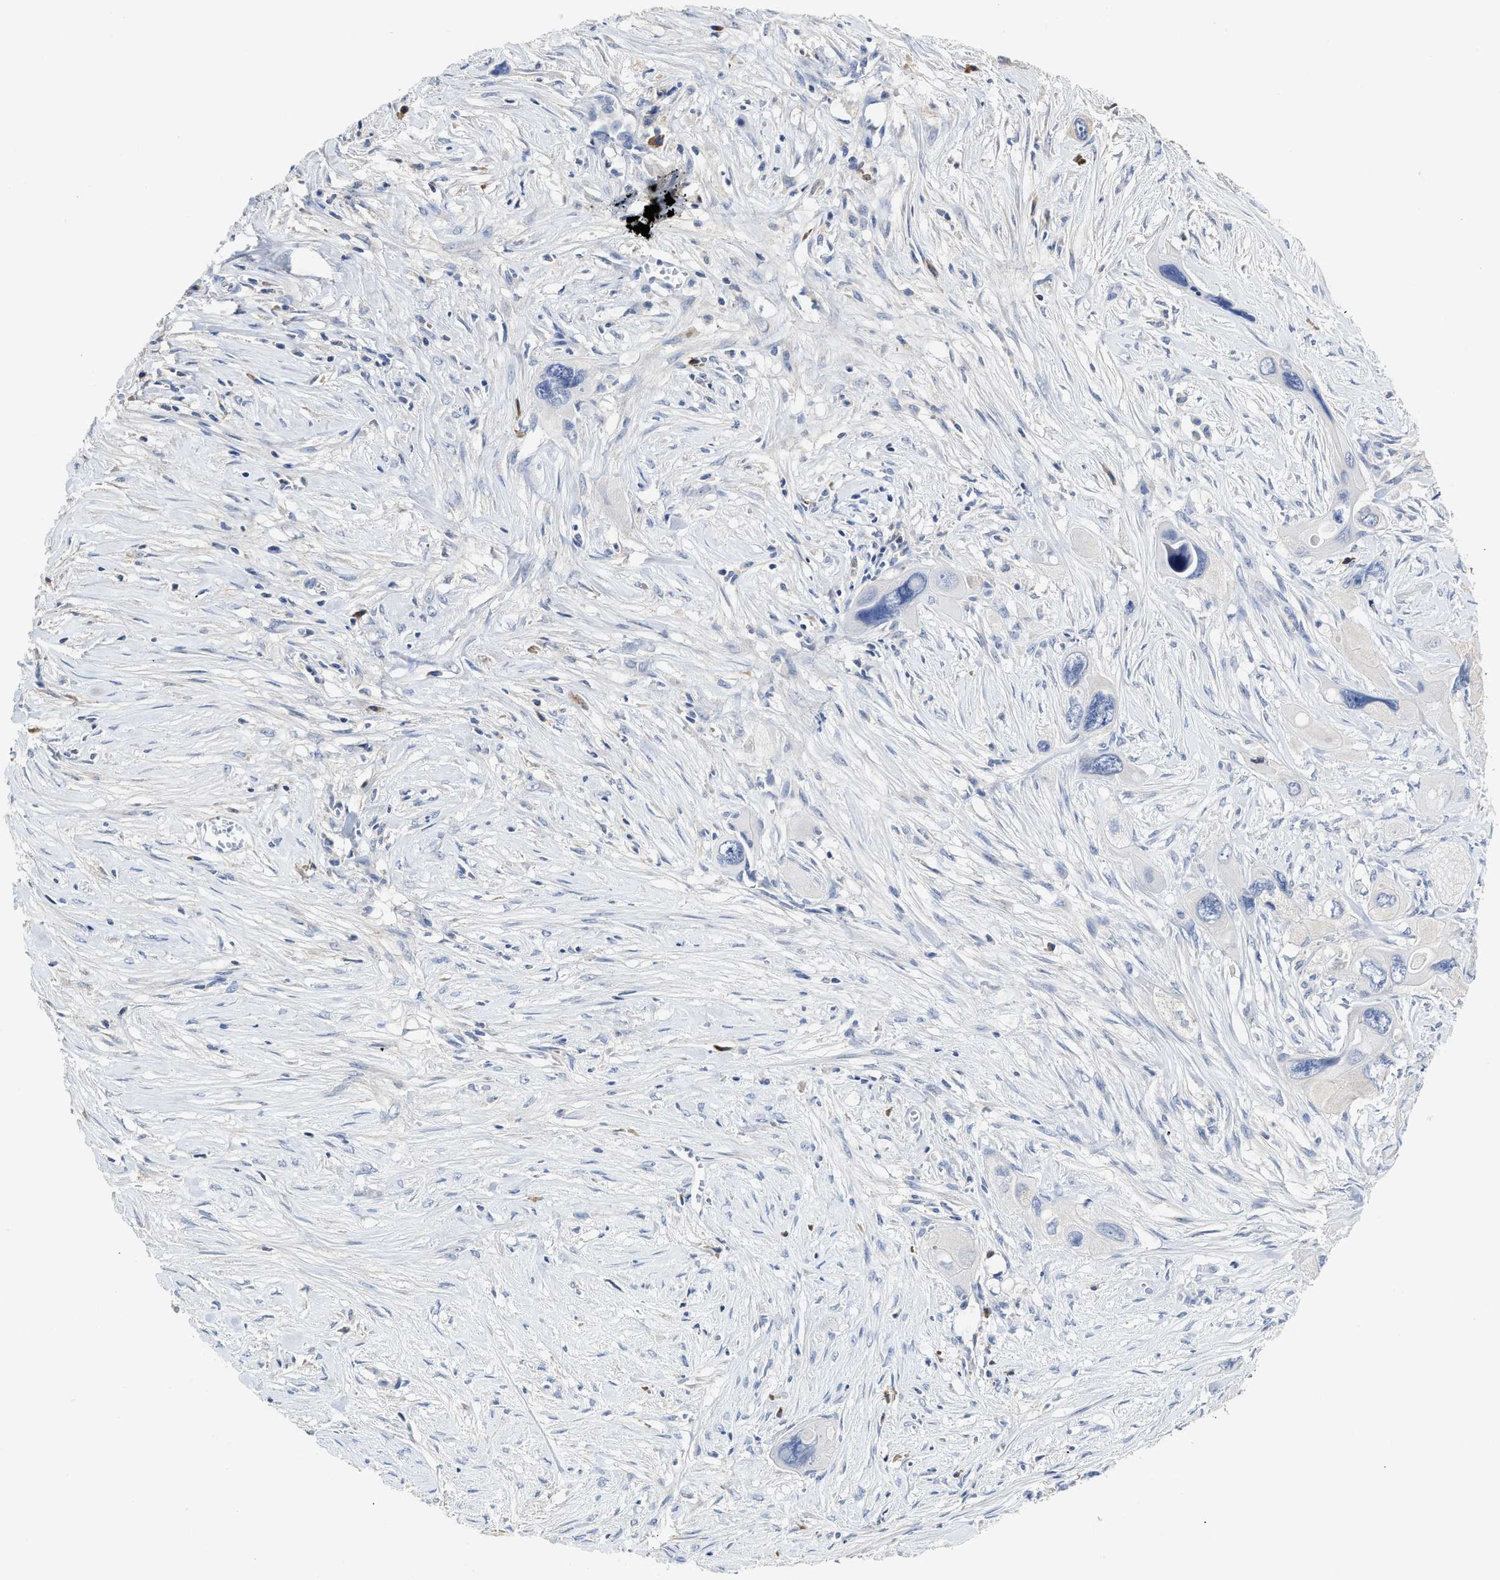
{"staining": {"intensity": "negative", "quantity": "none", "location": "none"}, "tissue": "pancreatic cancer", "cell_type": "Tumor cells", "image_type": "cancer", "snomed": [{"axis": "morphology", "description": "Adenocarcinoma, NOS"}, {"axis": "topography", "description": "Pancreas"}], "caption": "This is an IHC photomicrograph of human pancreatic cancer. There is no positivity in tumor cells.", "gene": "C2", "patient": {"sex": "male", "age": 73}}